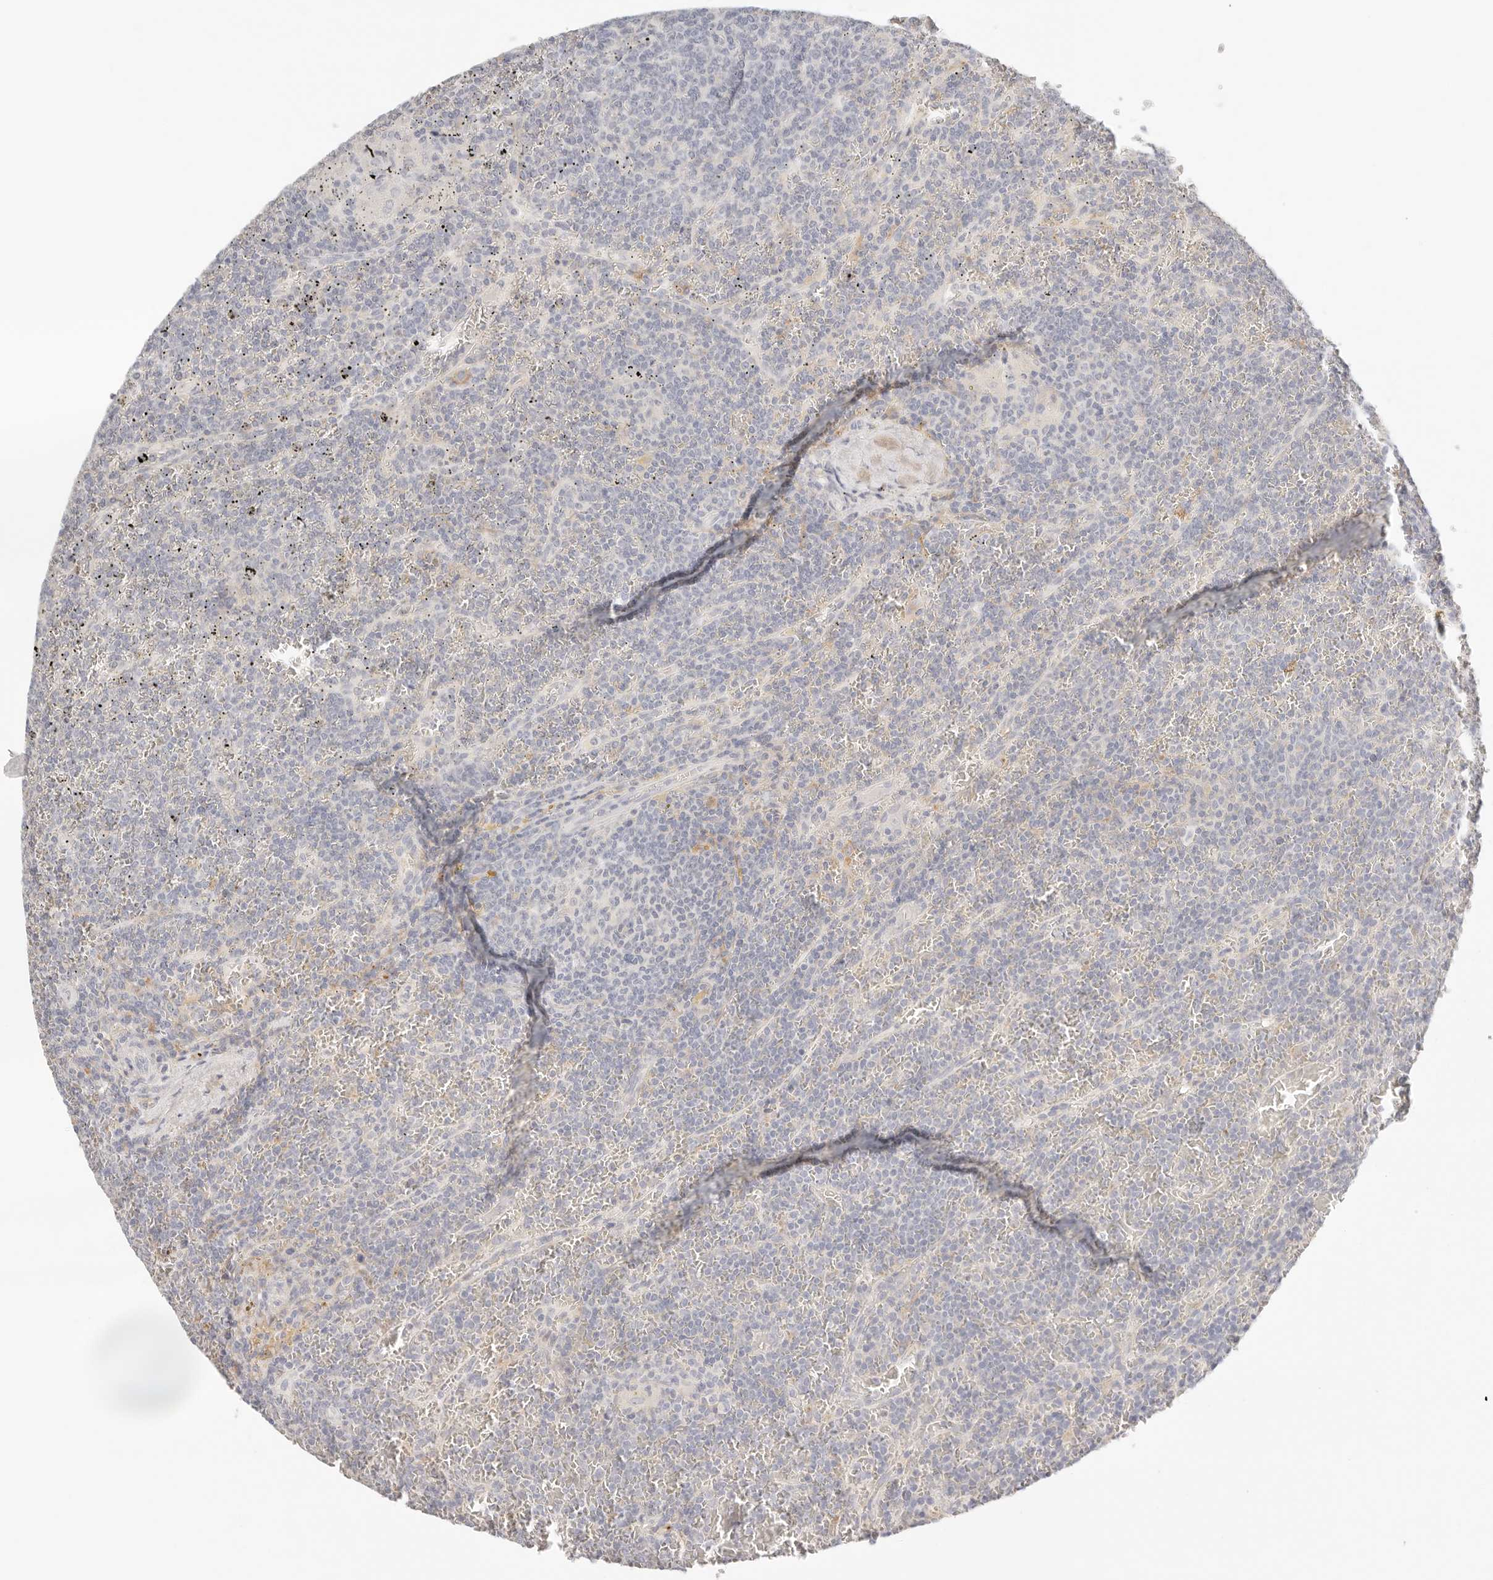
{"staining": {"intensity": "negative", "quantity": "none", "location": "none"}, "tissue": "lymphoma", "cell_type": "Tumor cells", "image_type": "cancer", "snomed": [{"axis": "morphology", "description": "Malignant lymphoma, non-Hodgkin's type, Low grade"}, {"axis": "topography", "description": "Spleen"}], "caption": "Immunohistochemistry (IHC) histopathology image of neoplastic tissue: human lymphoma stained with DAB (3,3'-diaminobenzidine) shows no significant protein expression in tumor cells.", "gene": "CEP120", "patient": {"sex": "female", "age": 19}}